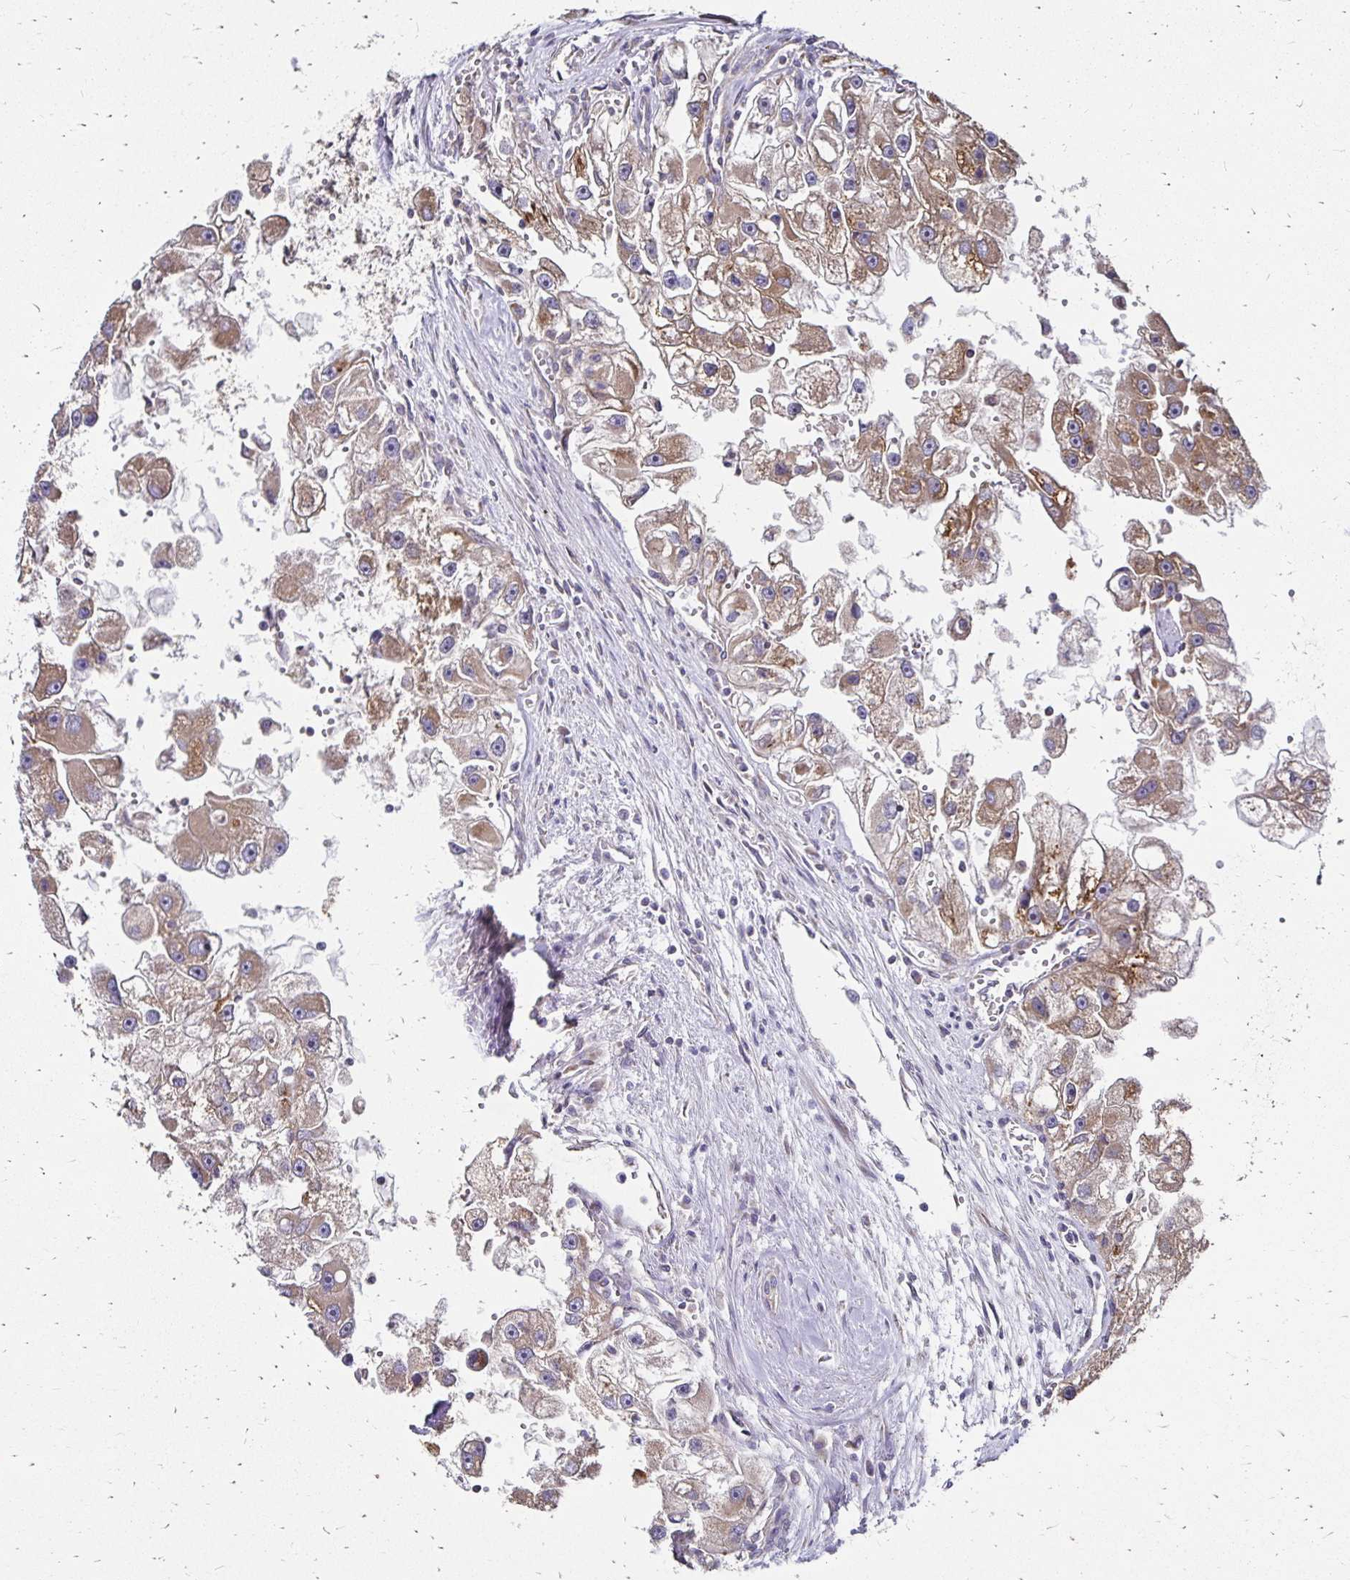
{"staining": {"intensity": "moderate", "quantity": ">75%", "location": "cytoplasmic/membranous"}, "tissue": "renal cancer", "cell_type": "Tumor cells", "image_type": "cancer", "snomed": [{"axis": "morphology", "description": "Adenocarcinoma, NOS"}, {"axis": "topography", "description": "Kidney"}], "caption": "A micrograph of renal cancer stained for a protein demonstrates moderate cytoplasmic/membranous brown staining in tumor cells.", "gene": "ZW10", "patient": {"sex": "male", "age": 63}}